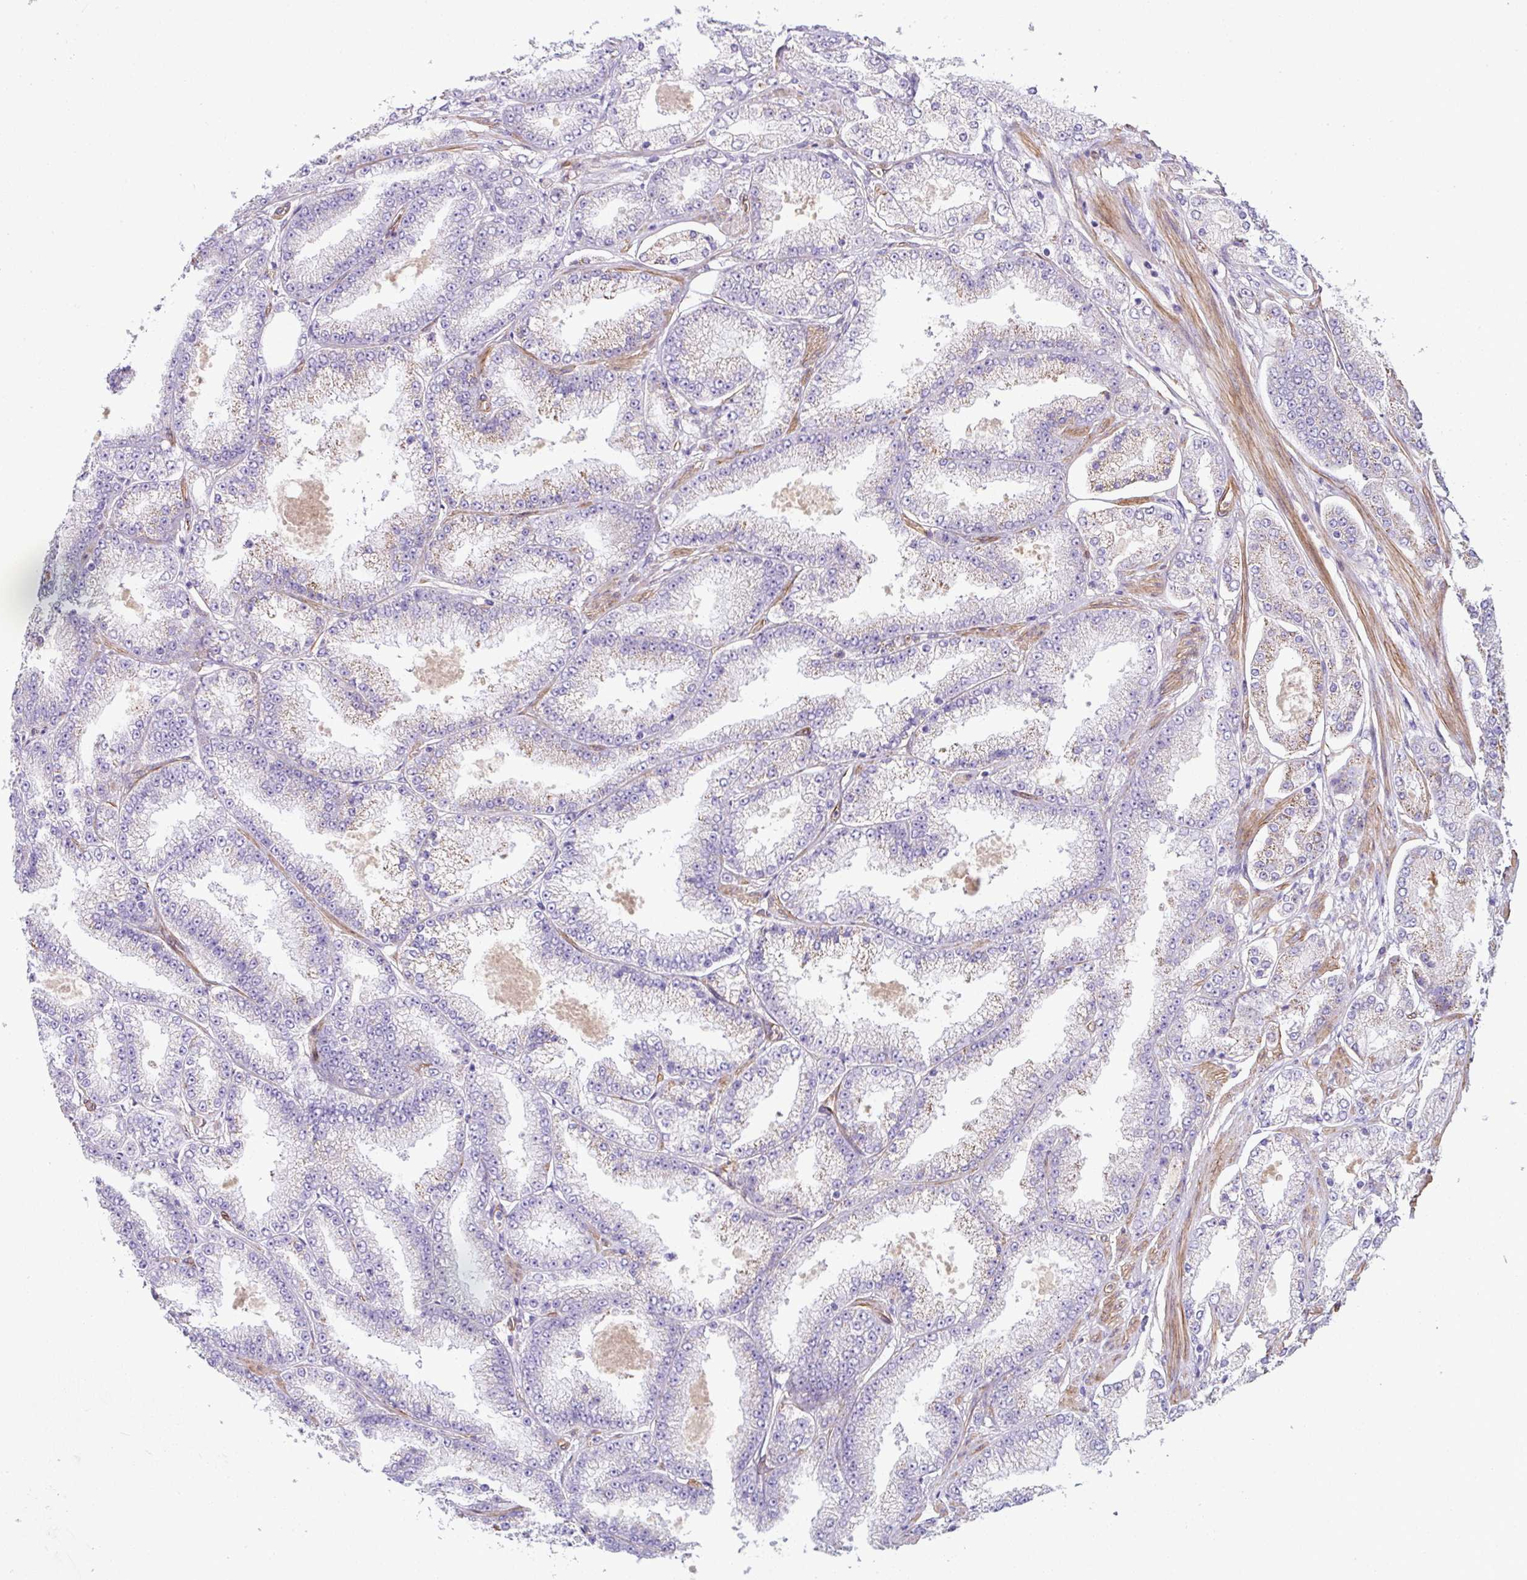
{"staining": {"intensity": "weak", "quantity": "<25%", "location": "cytoplasmic/membranous"}, "tissue": "prostate cancer", "cell_type": "Tumor cells", "image_type": "cancer", "snomed": [{"axis": "morphology", "description": "Adenocarcinoma, High grade"}, {"axis": "topography", "description": "Prostate"}], "caption": "An immunohistochemistry image of prostate adenocarcinoma (high-grade) is shown. There is no staining in tumor cells of prostate adenocarcinoma (high-grade).", "gene": "ANKUB1", "patient": {"sex": "male", "age": 68}}